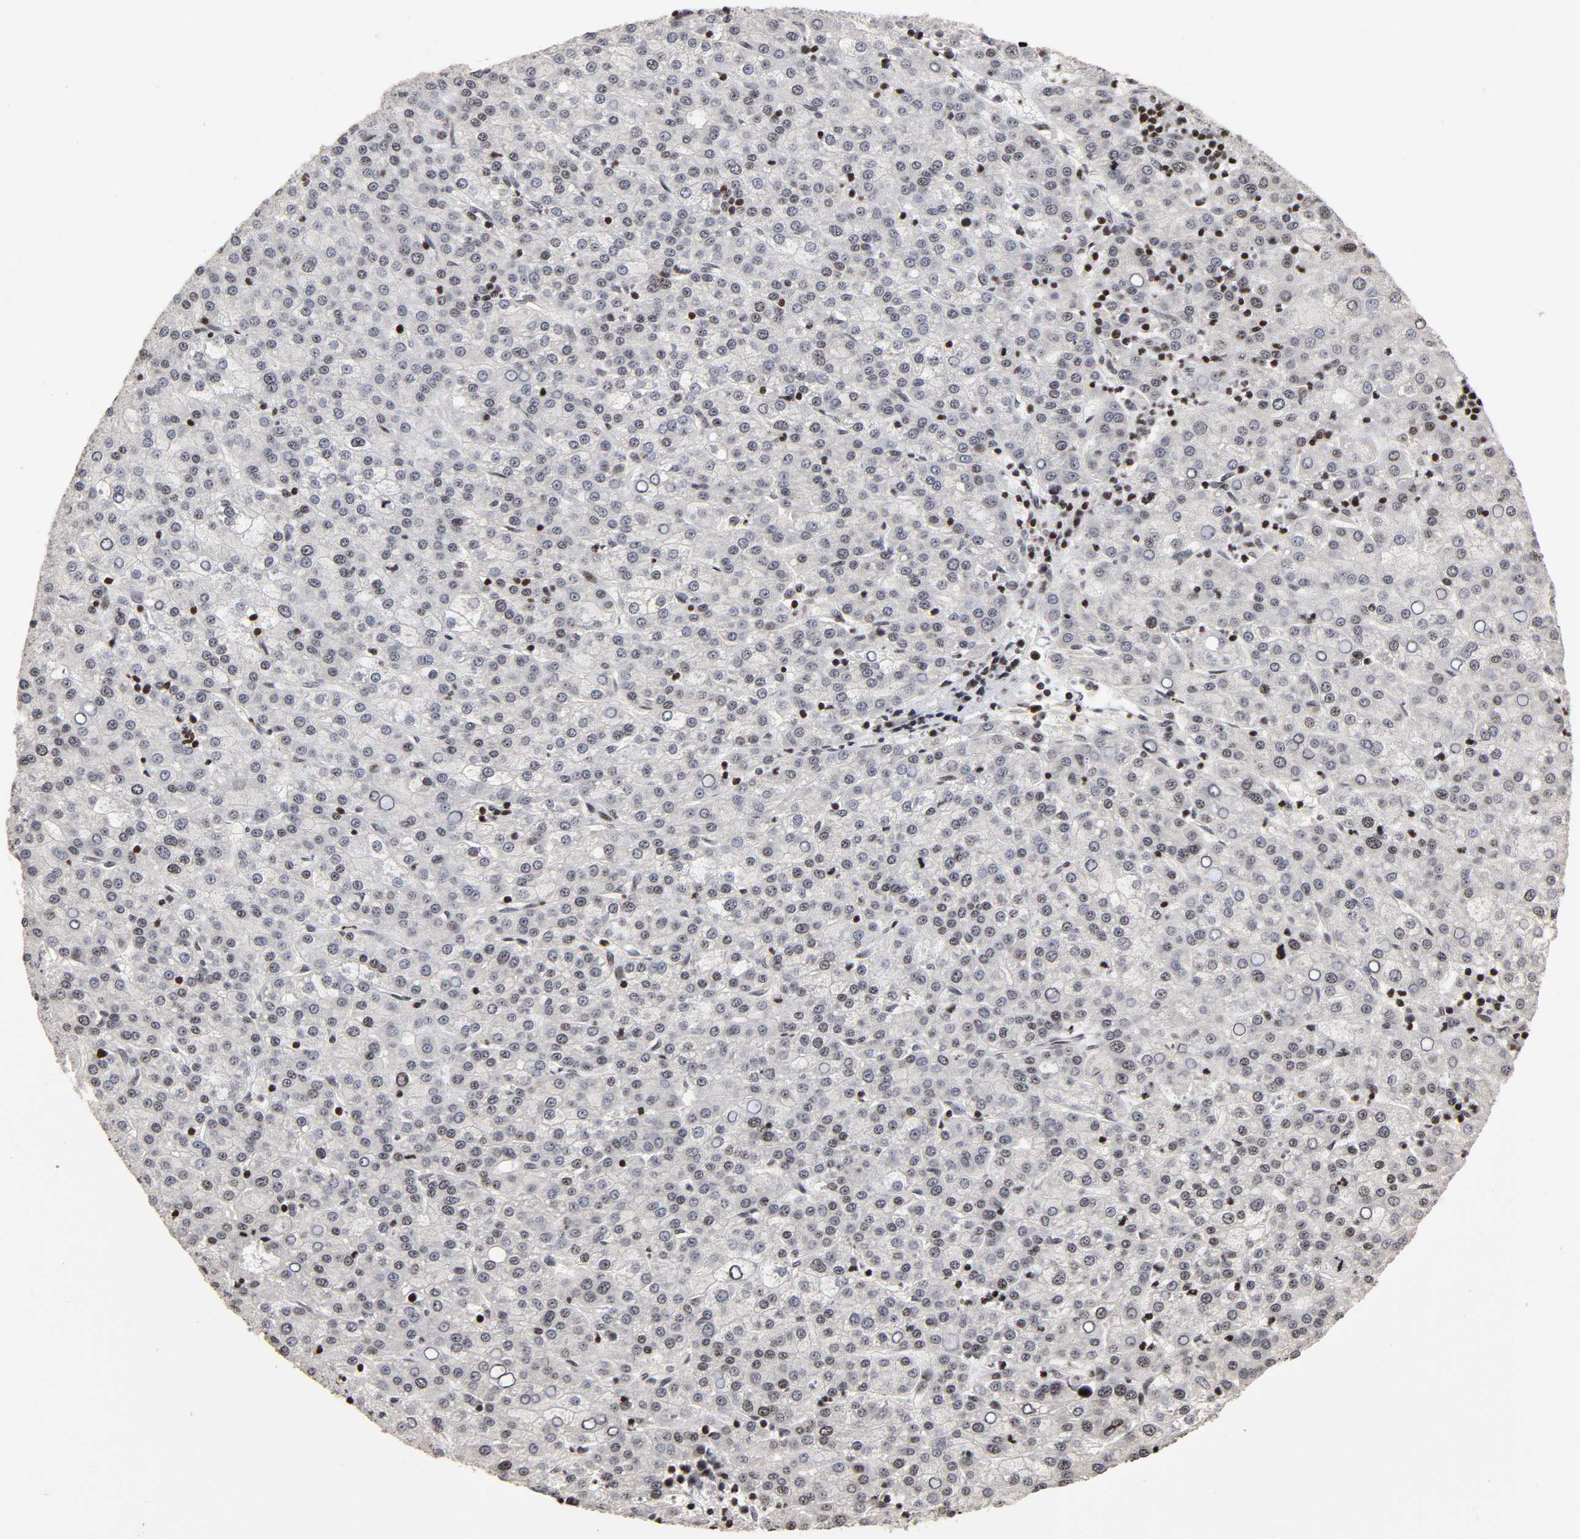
{"staining": {"intensity": "negative", "quantity": "none", "location": "none"}, "tissue": "liver cancer", "cell_type": "Tumor cells", "image_type": "cancer", "snomed": [{"axis": "morphology", "description": "Carcinoma, Hepatocellular, NOS"}, {"axis": "topography", "description": "Liver"}], "caption": "Liver cancer was stained to show a protein in brown. There is no significant staining in tumor cells. Brightfield microscopy of immunohistochemistry stained with DAB (brown) and hematoxylin (blue), captured at high magnification.", "gene": "ZNF473", "patient": {"sex": "female", "age": 58}}